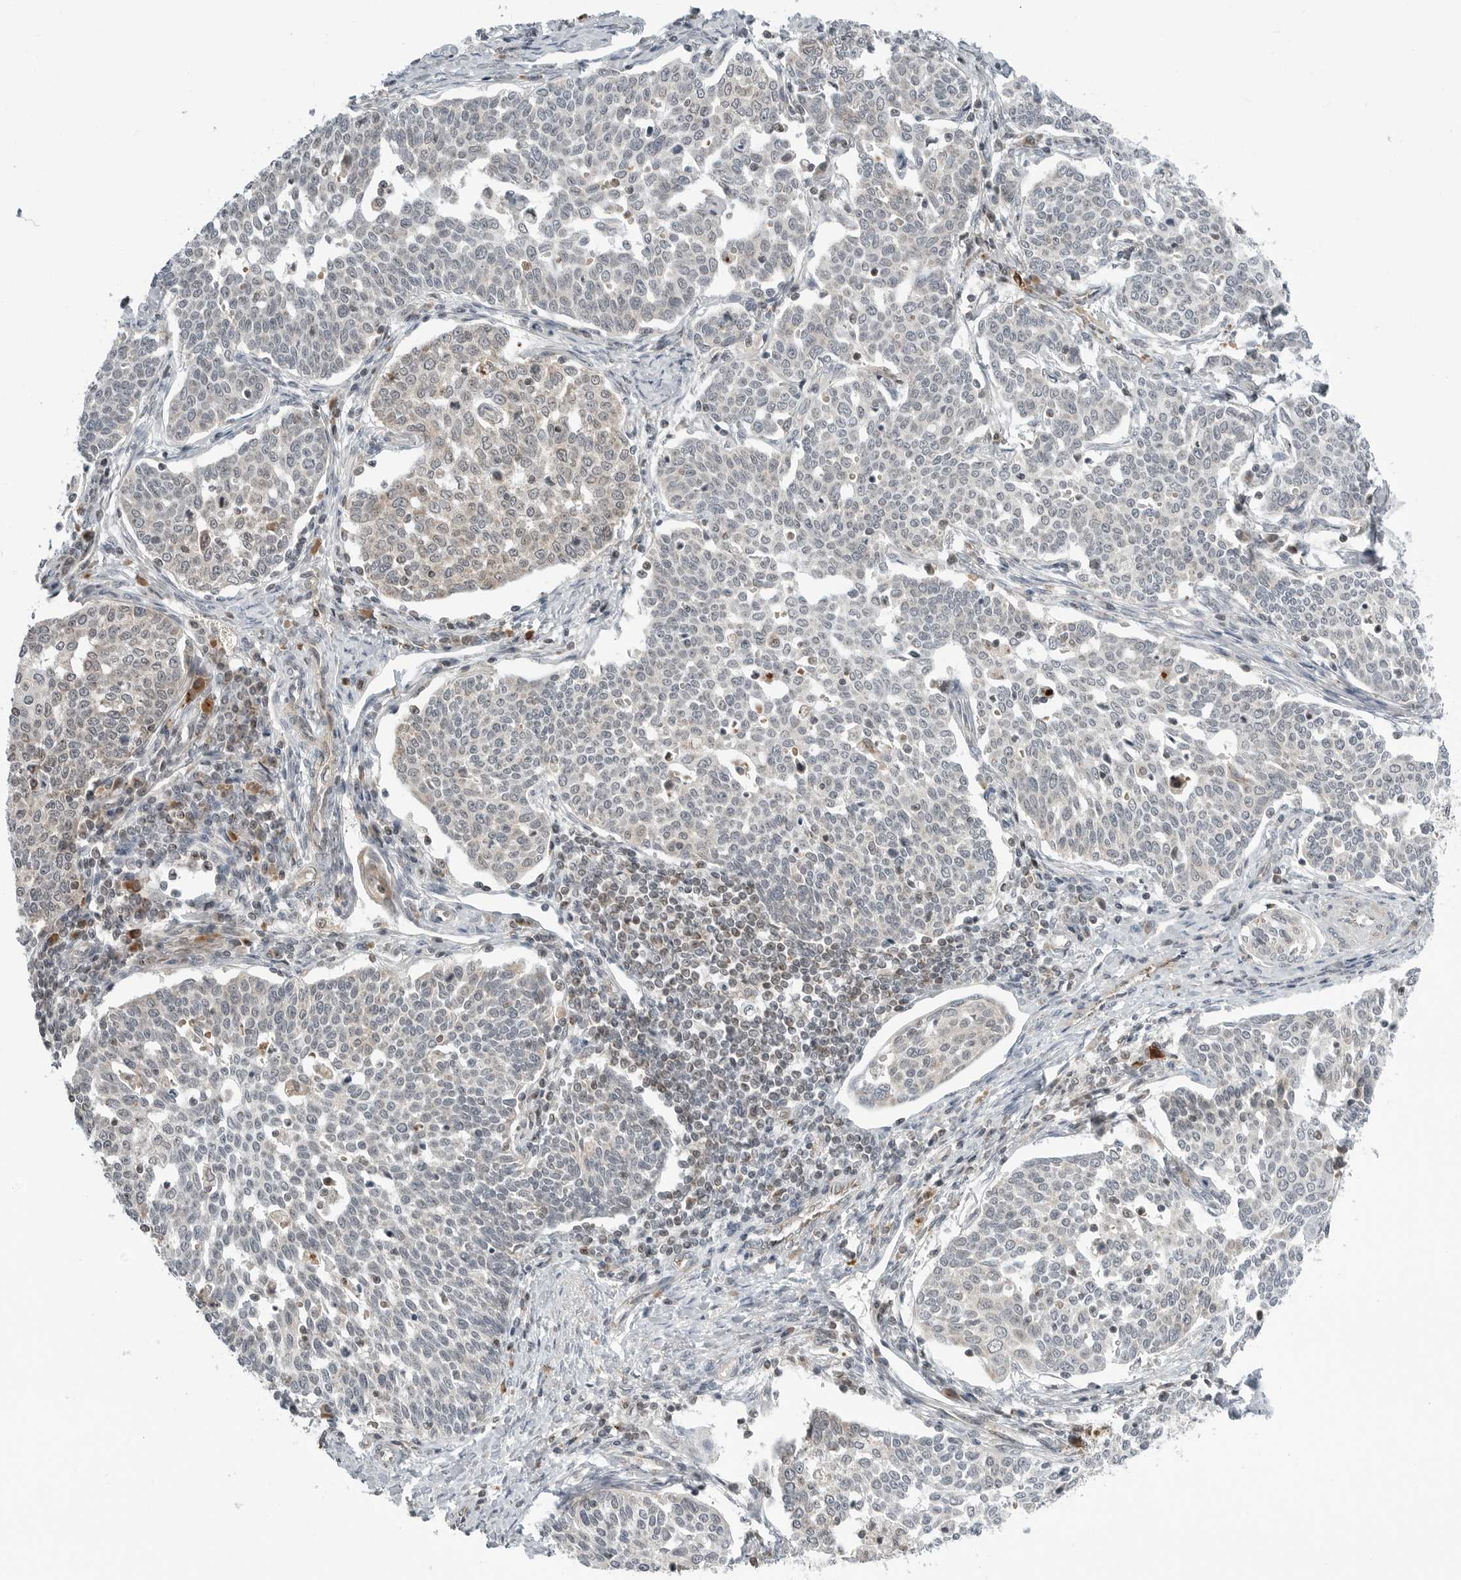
{"staining": {"intensity": "negative", "quantity": "none", "location": "none"}, "tissue": "cervical cancer", "cell_type": "Tumor cells", "image_type": "cancer", "snomed": [{"axis": "morphology", "description": "Squamous cell carcinoma, NOS"}, {"axis": "topography", "description": "Cervix"}], "caption": "DAB (3,3'-diaminobenzidine) immunohistochemical staining of human squamous cell carcinoma (cervical) demonstrates no significant staining in tumor cells.", "gene": "PEX2", "patient": {"sex": "female", "age": 34}}